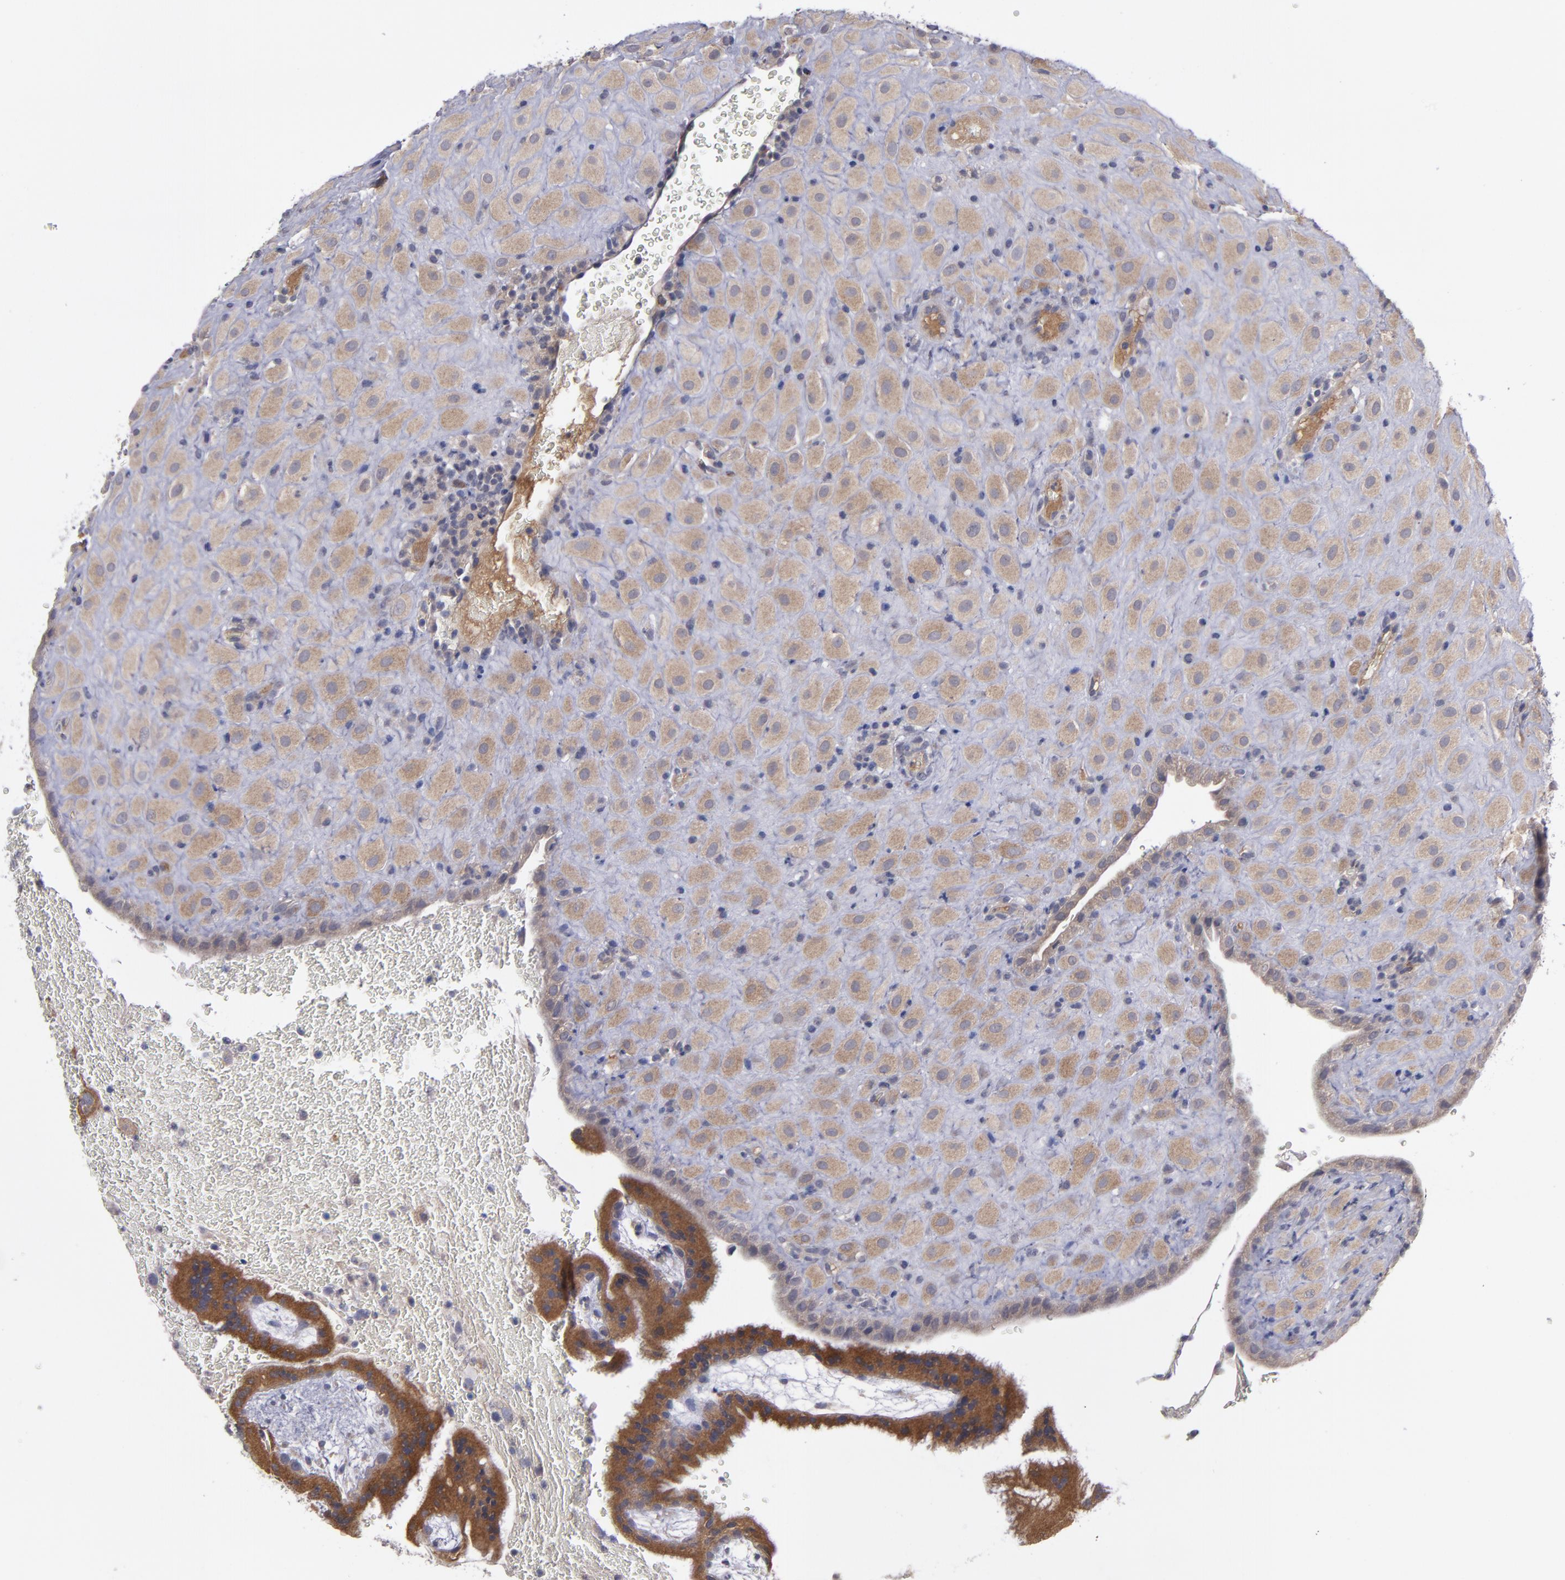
{"staining": {"intensity": "moderate", "quantity": ">75%", "location": "cytoplasmic/membranous"}, "tissue": "placenta", "cell_type": "Decidual cells", "image_type": "normal", "snomed": [{"axis": "morphology", "description": "Normal tissue, NOS"}, {"axis": "topography", "description": "Placenta"}], "caption": "Decidual cells exhibit medium levels of moderate cytoplasmic/membranous positivity in about >75% of cells in normal human placenta.", "gene": "MMP11", "patient": {"sex": "female", "age": 19}}